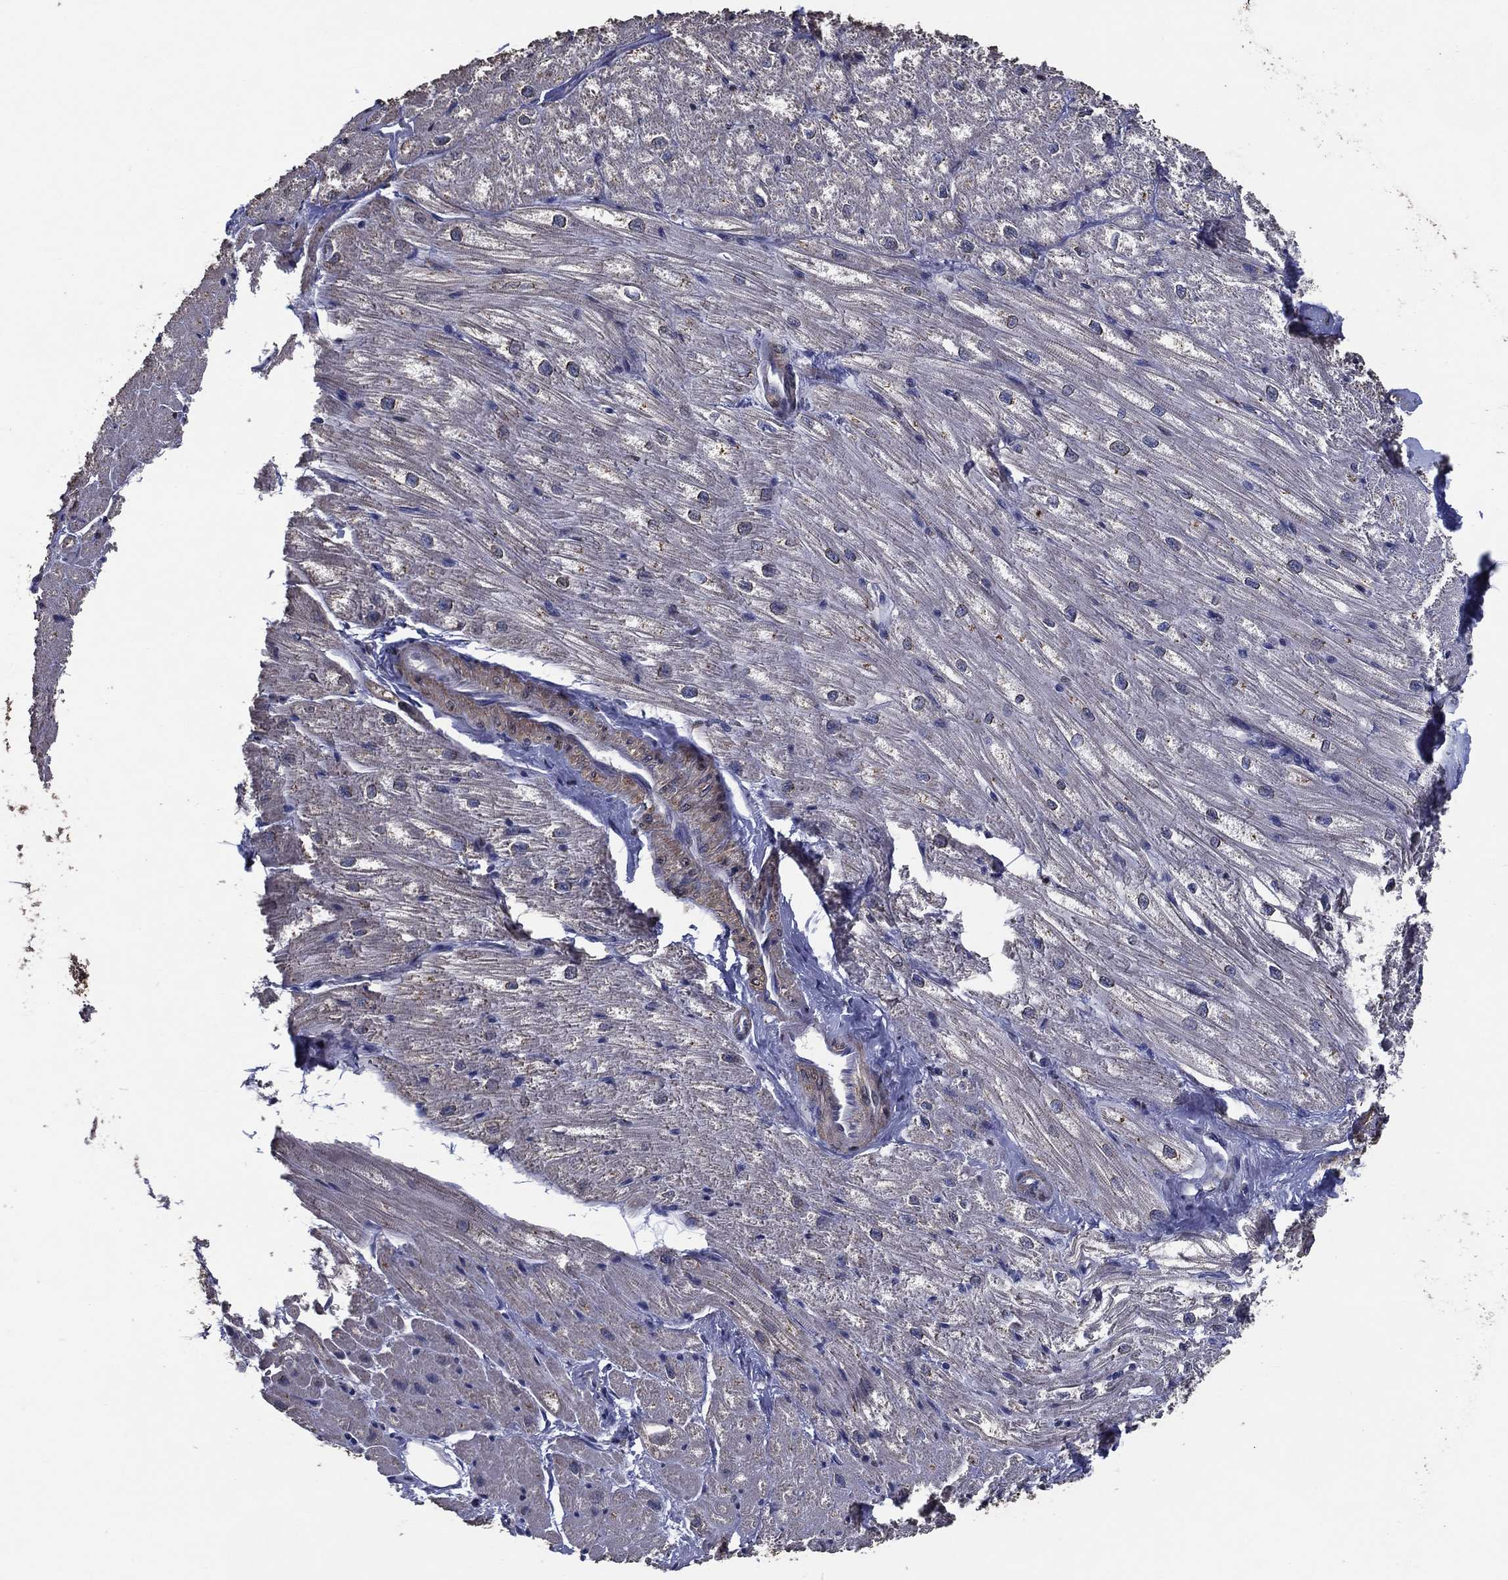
{"staining": {"intensity": "negative", "quantity": "none", "location": "none"}, "tissue": "heart muscle", "cell_type": "Cardiomyocytes", "image_type": "normal", "snomed": [{"axis": "morphology", "description": "Normal tissue, NOS"}, {"axis": "topography", "description": "Heart"}], "caption": "IHC of normal heart muscle displays no positivity in cardiomyocytes.", "gene": "GPR183", "patient": {"sex": "male", "age": 57}}